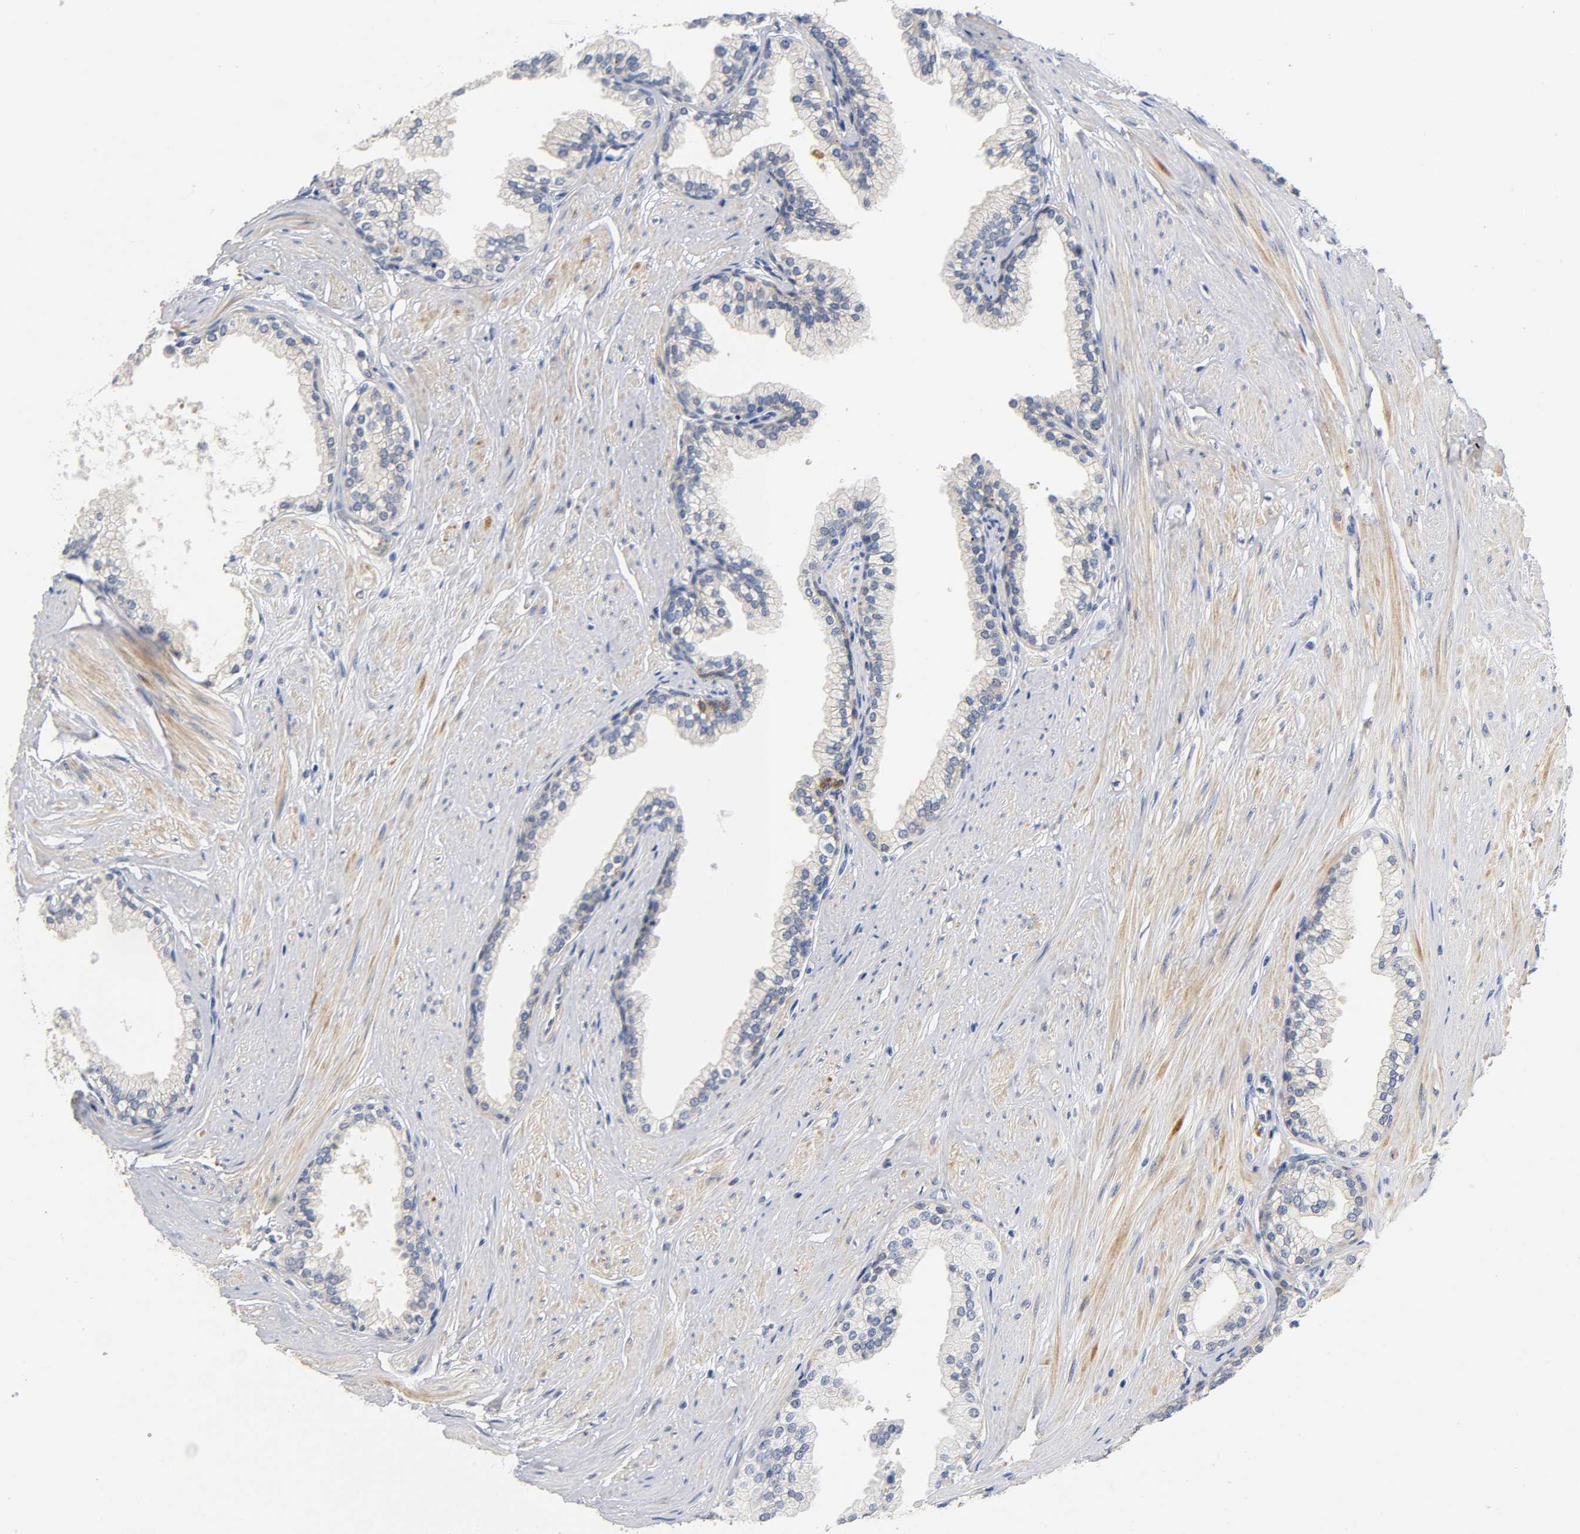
{"staining": {"intensity": "moderate", "quantity": "<25%", "location": "cytoplasmic/membranous"}, "tissue": "prostate", "cell_type": "Glandular cells", "image_type": "normal", "snomed": [{"axis": "morphology", "description": "Normal tissue, NOS"}, {"axis": "topography", "description": "Prostate"}], "caption": "The immunohistochemical stain labels moderate cytoplasmic/membranous expression in glandular cells of normal prostate.", "gene": "TNC", "patient": {"sex": "male", "age": 64}}